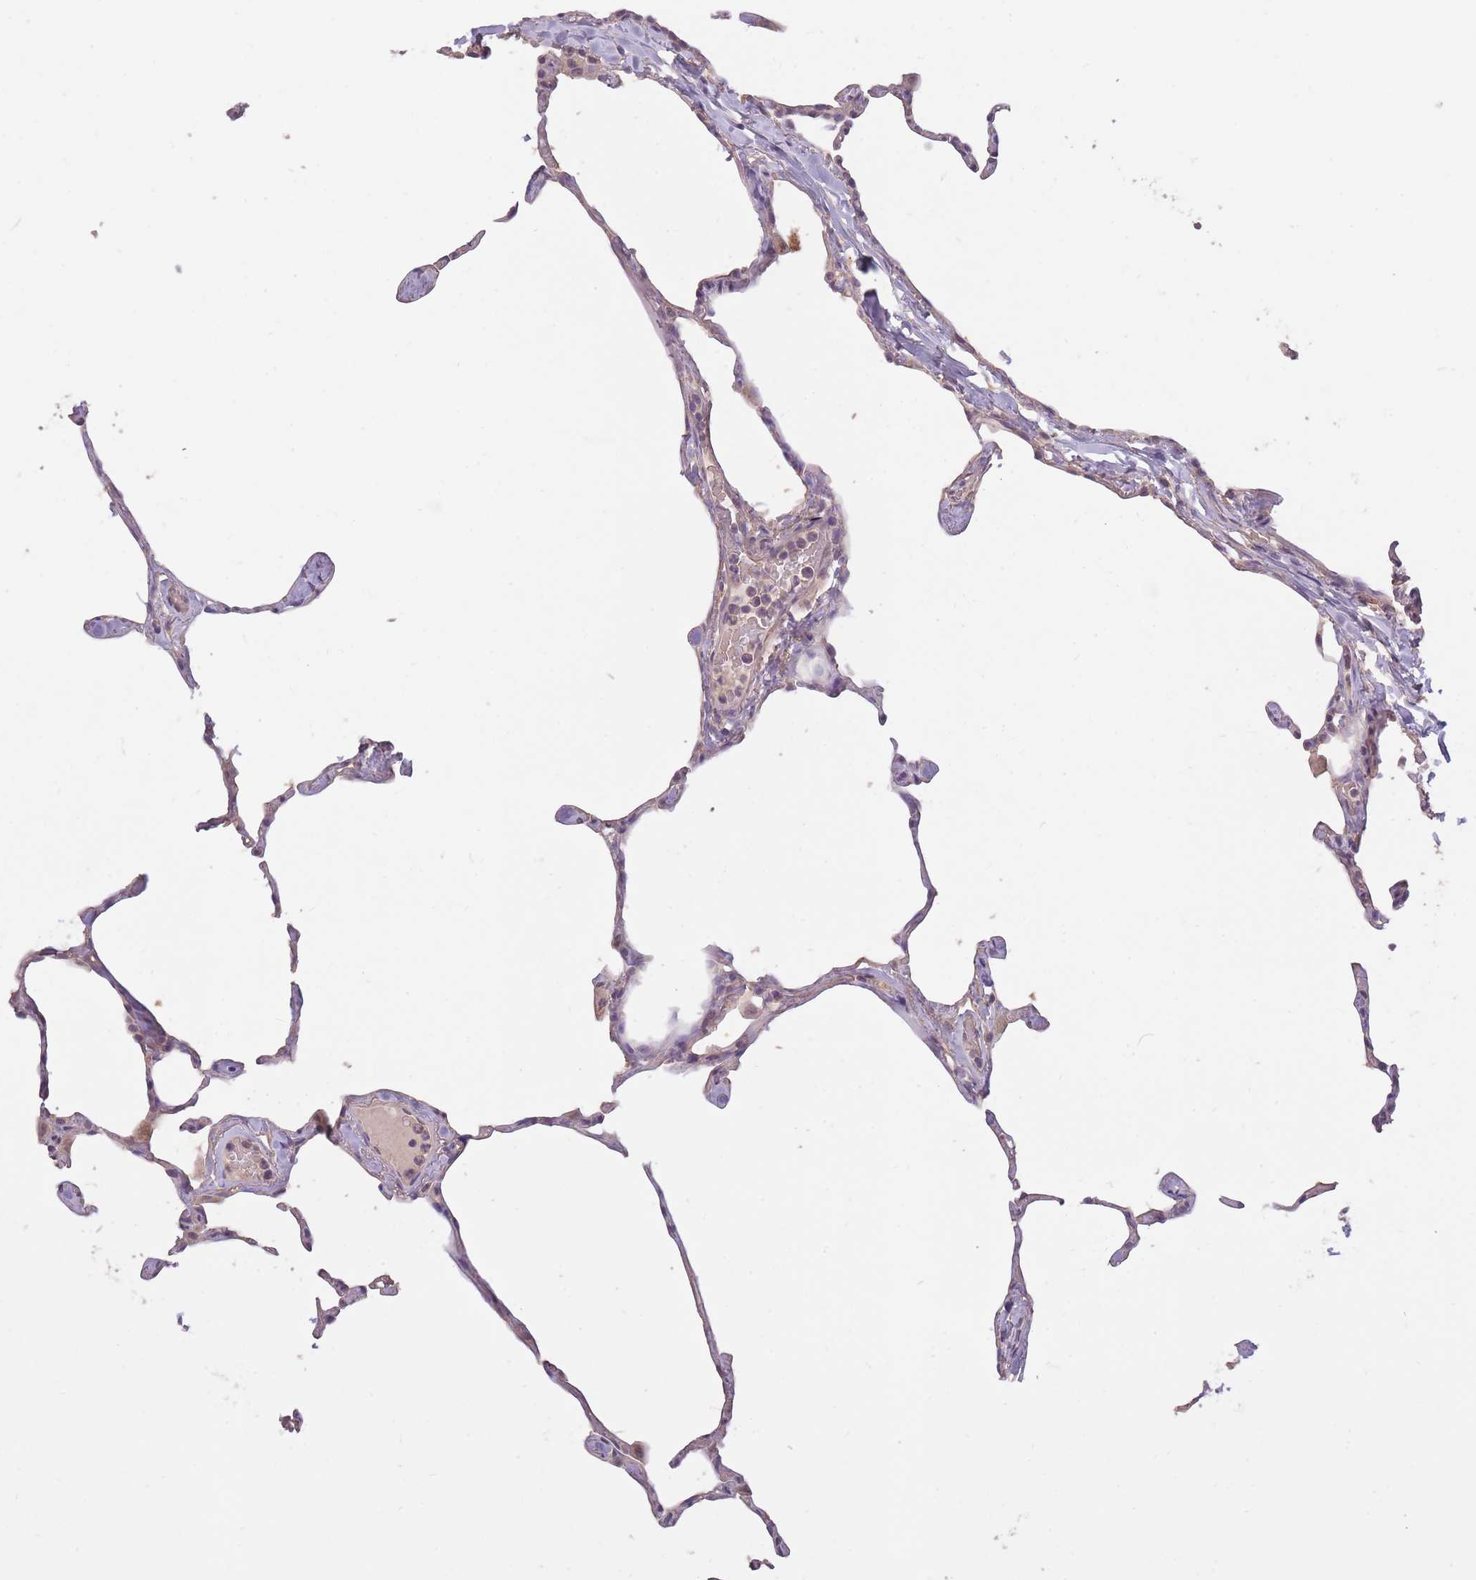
{"staining": {"intensity": "negative", "quantity": "none", "location": "none"}, "tissue": "lung", "cell_type": "Alveolar cells", "image_type": "normal", "snomed": [{"axis": "morphology", "description": "Normal tissue, NOS"}, {"axis": "topography", "description": "Lung"}], "caption": "Immunohistochemistry (IHC) histopathology image of benign human lung stained for a protein (brown), which exhibits no staining in alveolar cells.", "gene": "KIAA1755", "patient": {"sex": "male", "age": 65}}